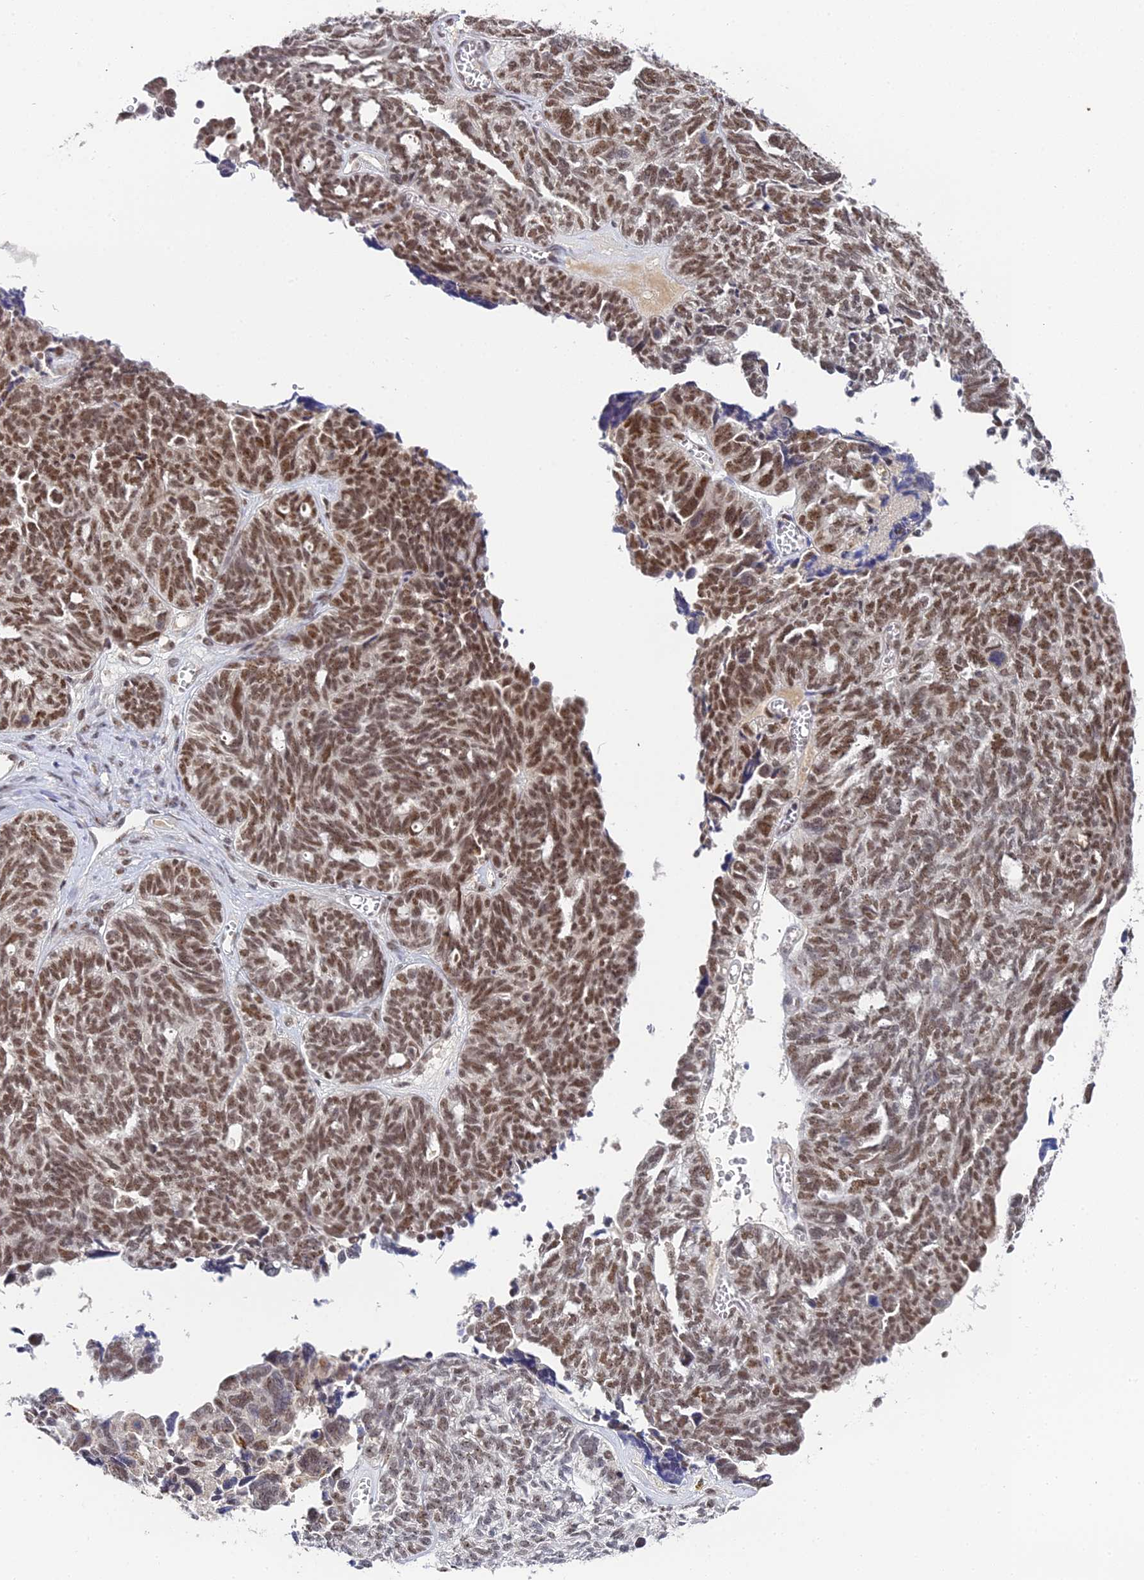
{"staining": {"intensity": "moderate", "quantity": ">75%", "location": "nuclear"}, "tissue": "ovarian cancer", "cell_type": "Tumor cells", "image_type": "cancer", "snomed": [{"axis": "morphology", "description": "Cystadenocarcinoma, serous, NOS"}, {"axis": "topography", "description": "Ovary"}], "caption": "Immunohistochemistry micrograph of ovarian serous cystadenocarcinoma stained for a protein (brown), which displays medium levels of moderate nuclear staining in about >75% of tumor cells.", "gene": "EXOSC3", "patient": {"sex": "female", "age": 79}}